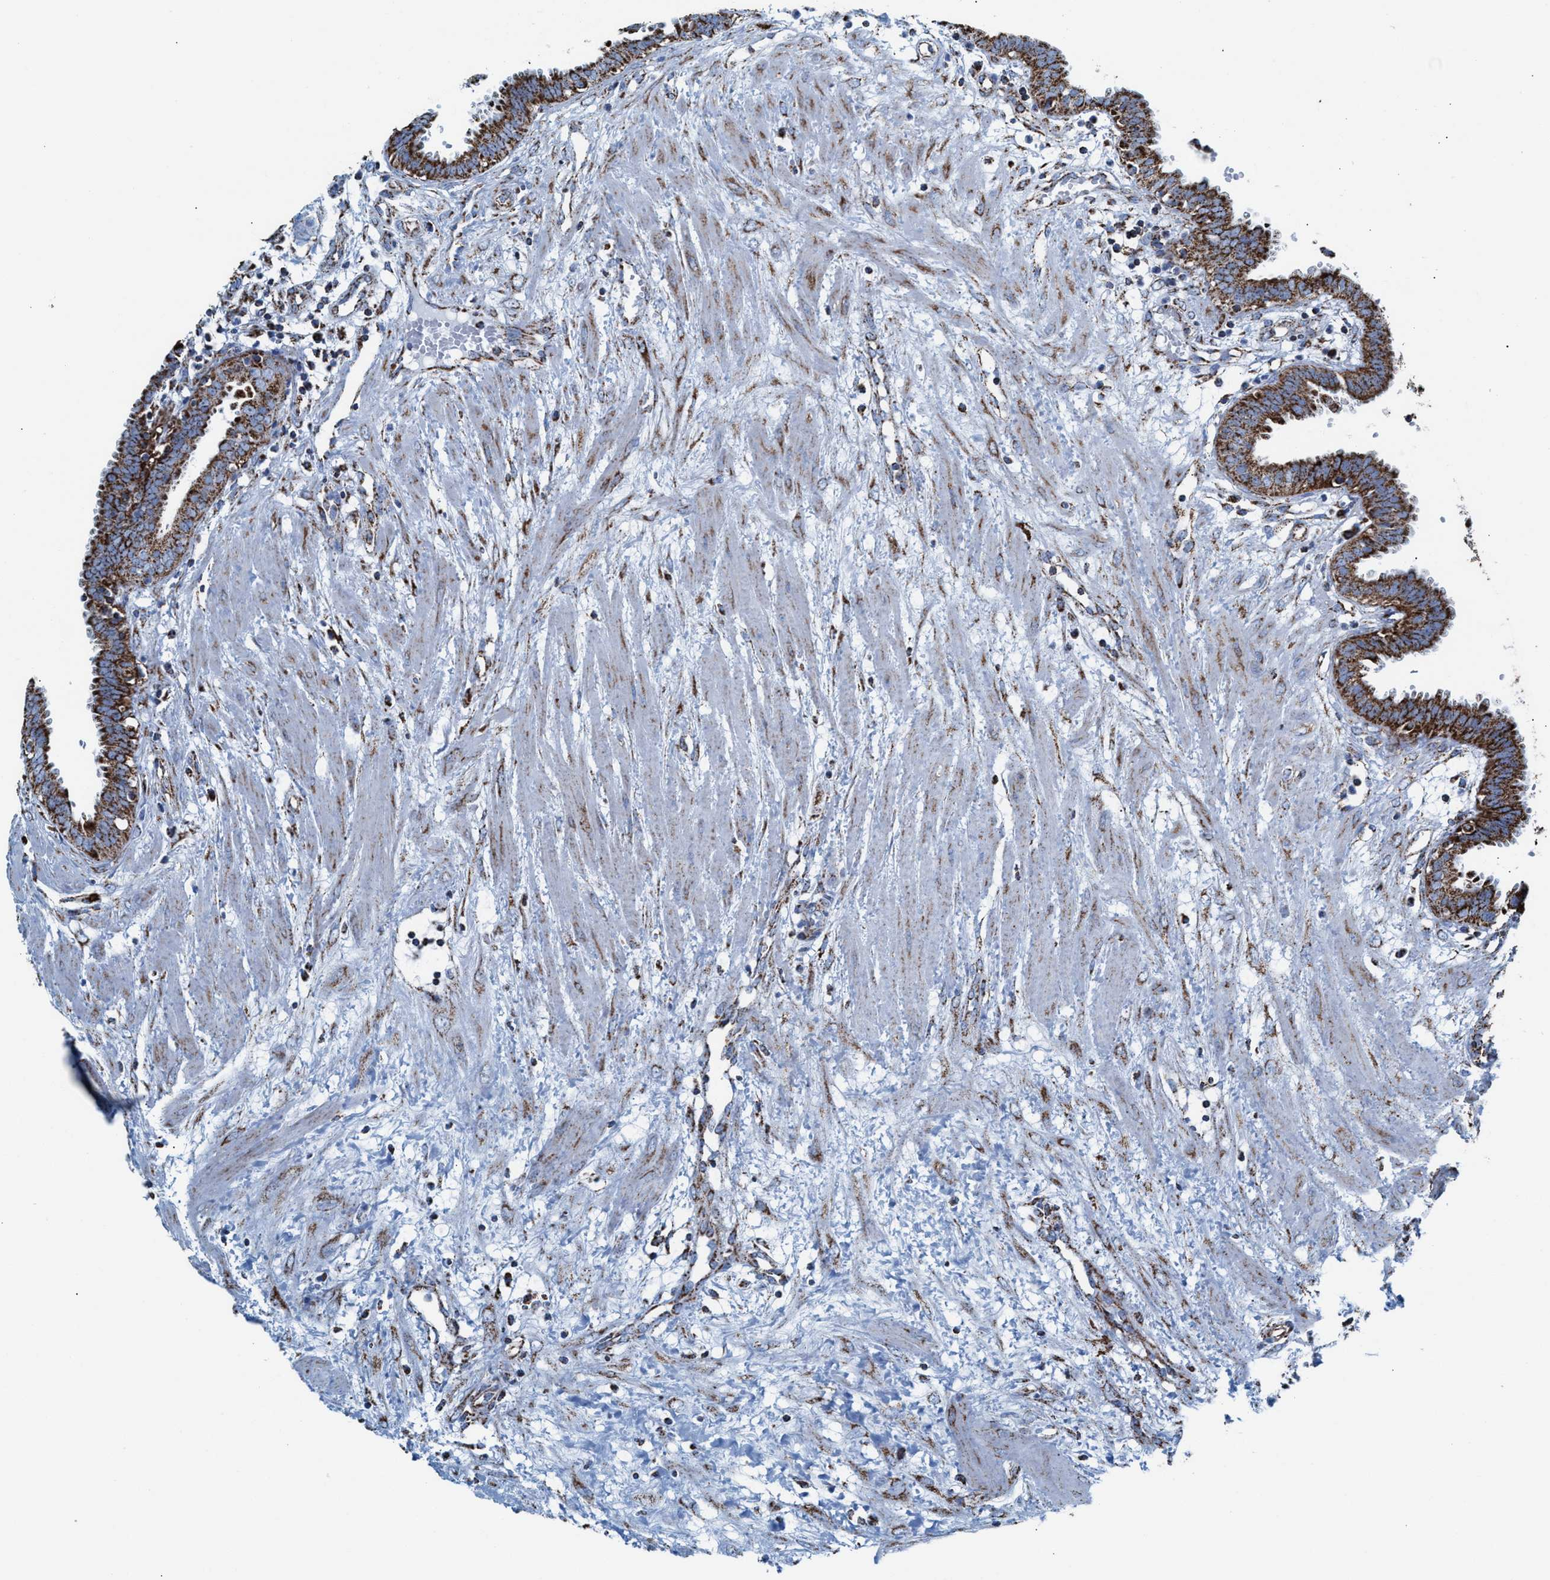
{"staining": {"intensity": "strong", "quantity": ">75%", "location": "cytoplasmic/membranous"}, "tissue": "fallopian tube", "cell_type": "Glandular cells", "image_type": "normal", "snomed": [{"axis": "morphology", "description": "Normal tissue, NOS"}, {"axis": "topography", "description": "Fallopian tube"}, {"axis": "topography", "description": "Placenta"}], "caption": "Immunohistochemistry (IHC) of unremarkable fallopian tube exhibits high levels of strong cytoplasmic/membranous staining in approximately >75% of glandular cells. (Stains: DAB in brown, nuclei in blue, Microscopy: brightfield microscopy at high magnification).", "gene": "ECHS1", "patient": {"sex": "female", "age": 32}}